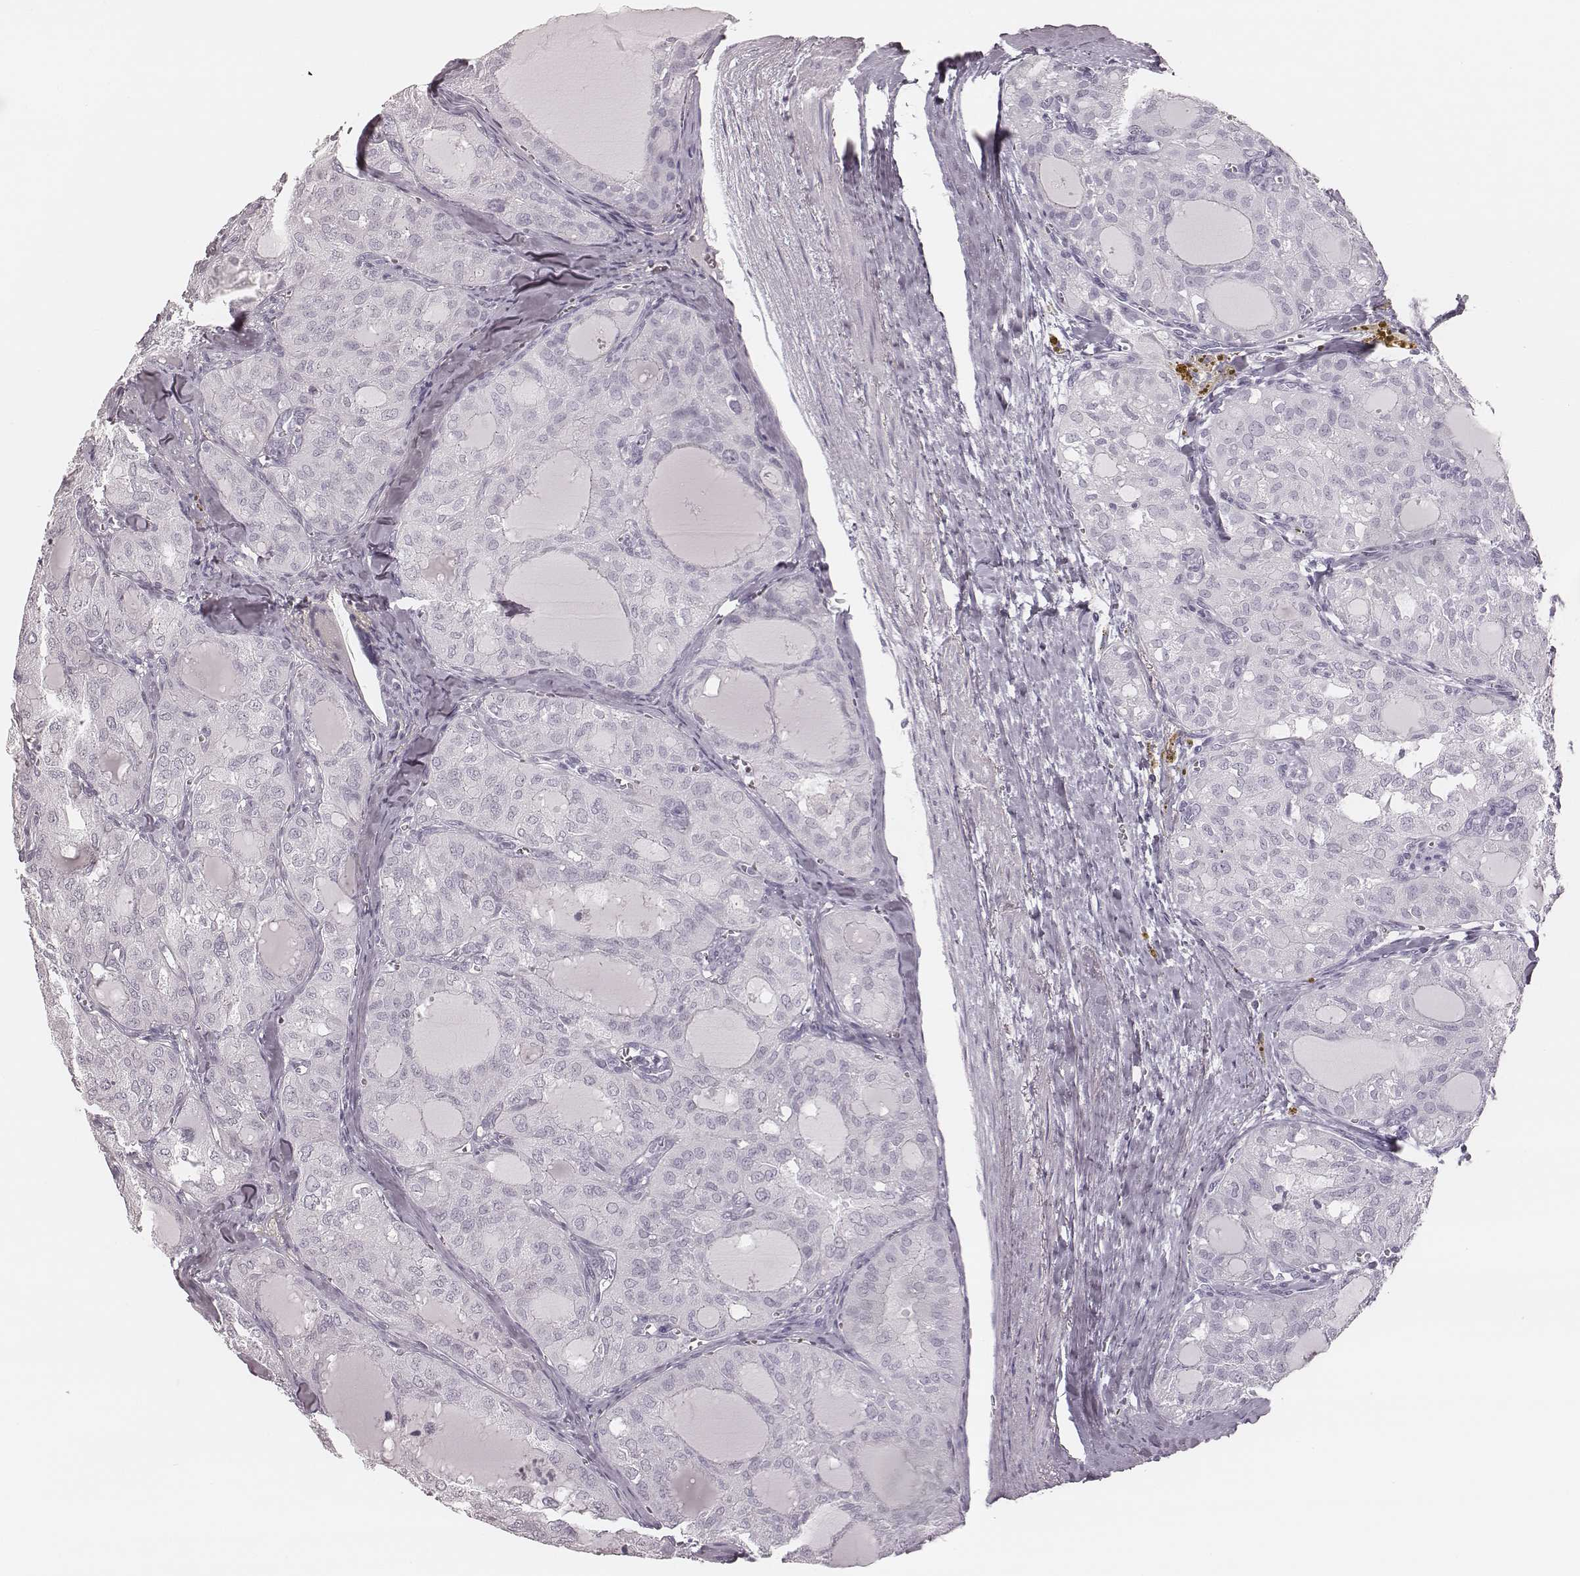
{"staining": {"intensity": "negative", "quantity": "none", "location": "none"}, "tissue": "thyroid cancer", "cell_type": "Tumor cells", "image_type": "cancer", "snomed": [{"axis": "morphology", "description": "Follicular adenoma carcinoma, NOS"}, {"axis": "topography", "description": "Thyroid gland"}], "caption": "There is no significant positivity in tumor cells of thyroid follicular adenoma carcinoma.", "gene": "MSX1", "patient": {"sex": "male", "age": 75}}